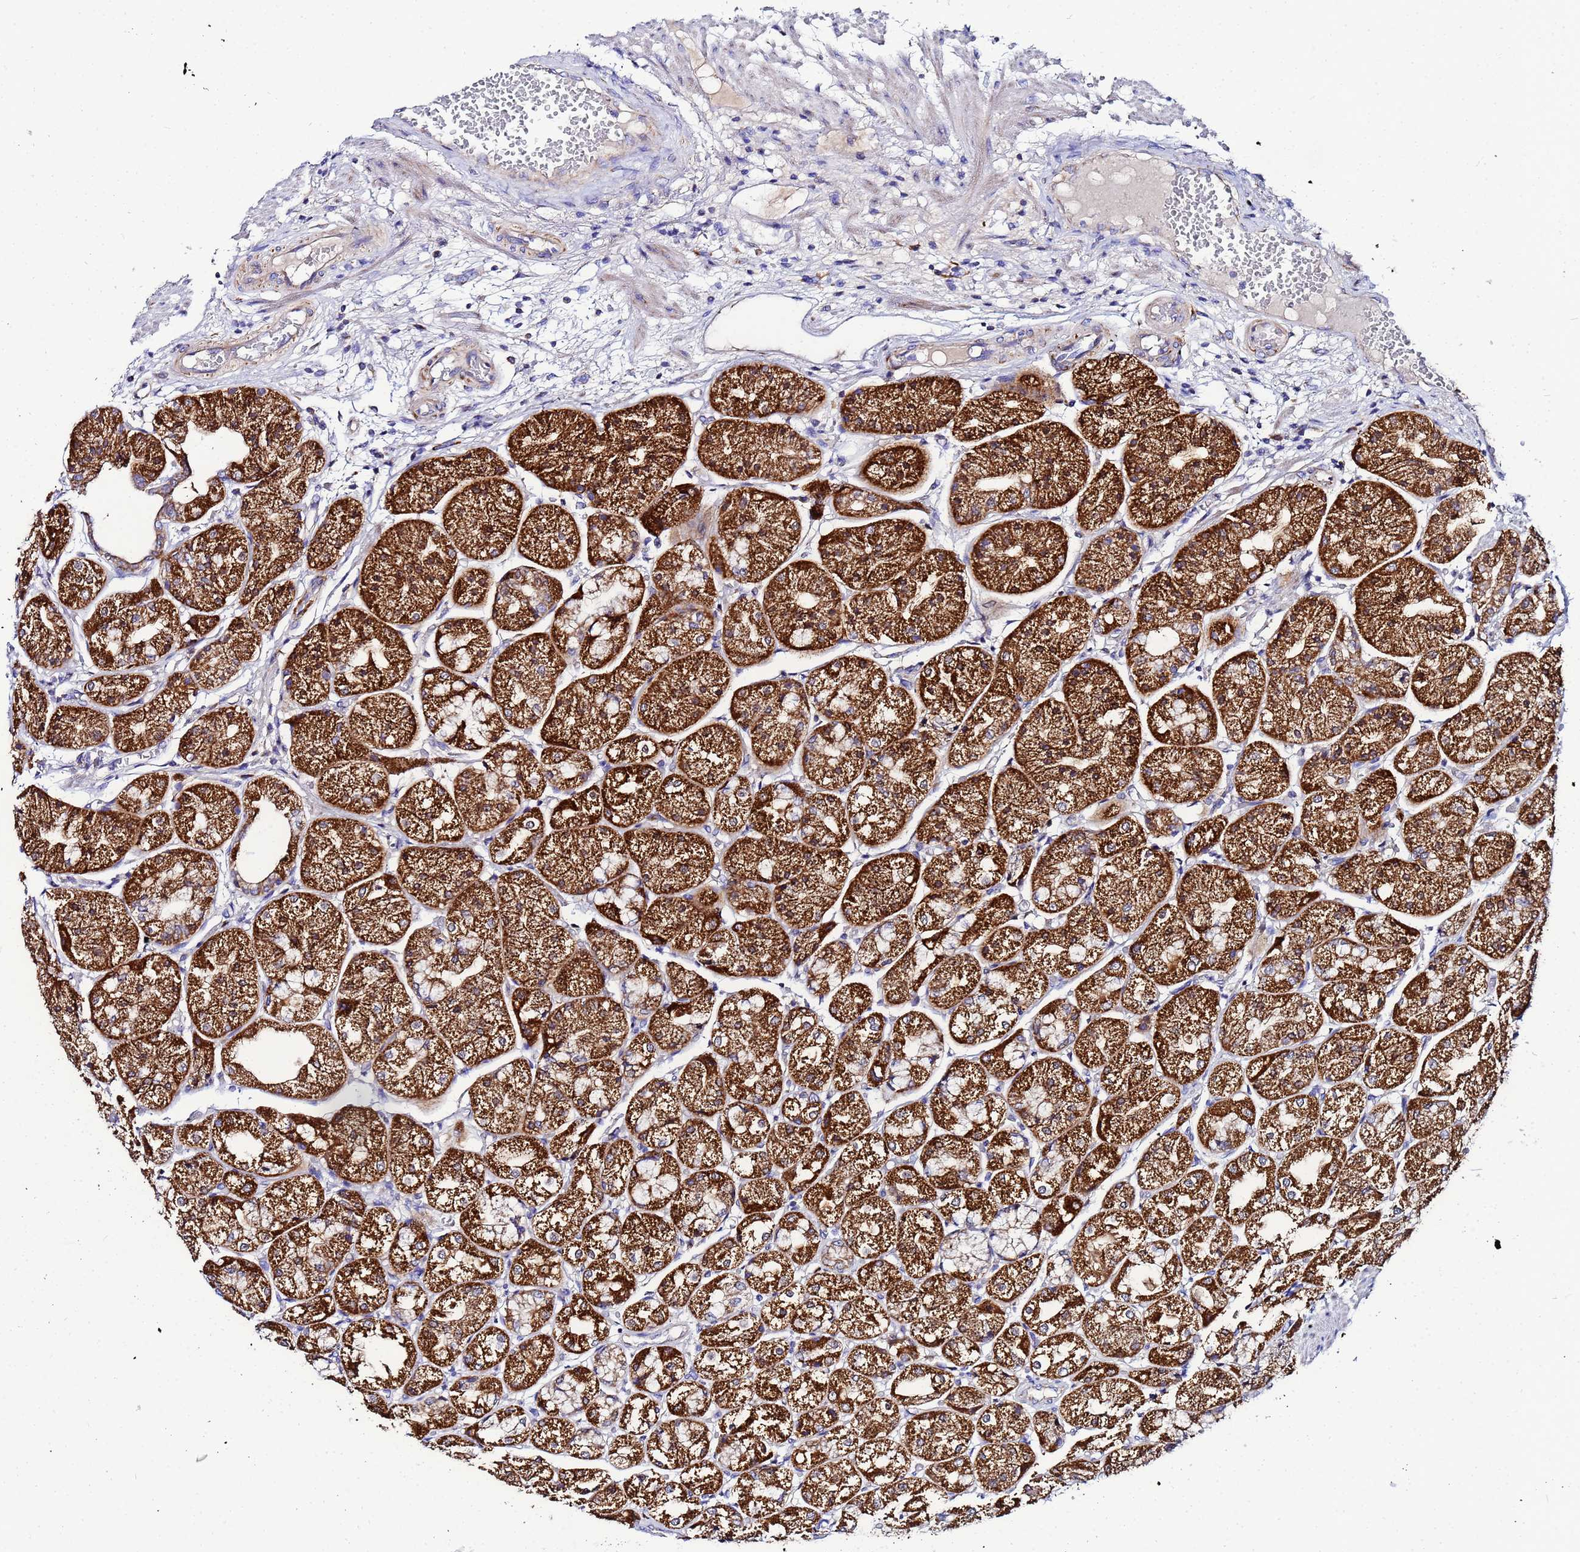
{"staining": {"intensity": "strong", "quantity": ">75%", "location": "cytoplasmic/membranous"}, "tissue": "stomach", "cell_type": "Glandular cells", "image_type": "normal", "snomed": [{"axis": "morphology", "description": "Normal tissue, NOS"}, {"axis": "topography", "description": "Stomach, upper"}], "caption": "This photomicrograph reveals immunohistochemistry staining of benign stomach, with high strong cytoplasmic/membranous expression in about >75% of glandular cells.", "gene": "FAHD2A", "patient": {"sex": "male", "age": 72}}